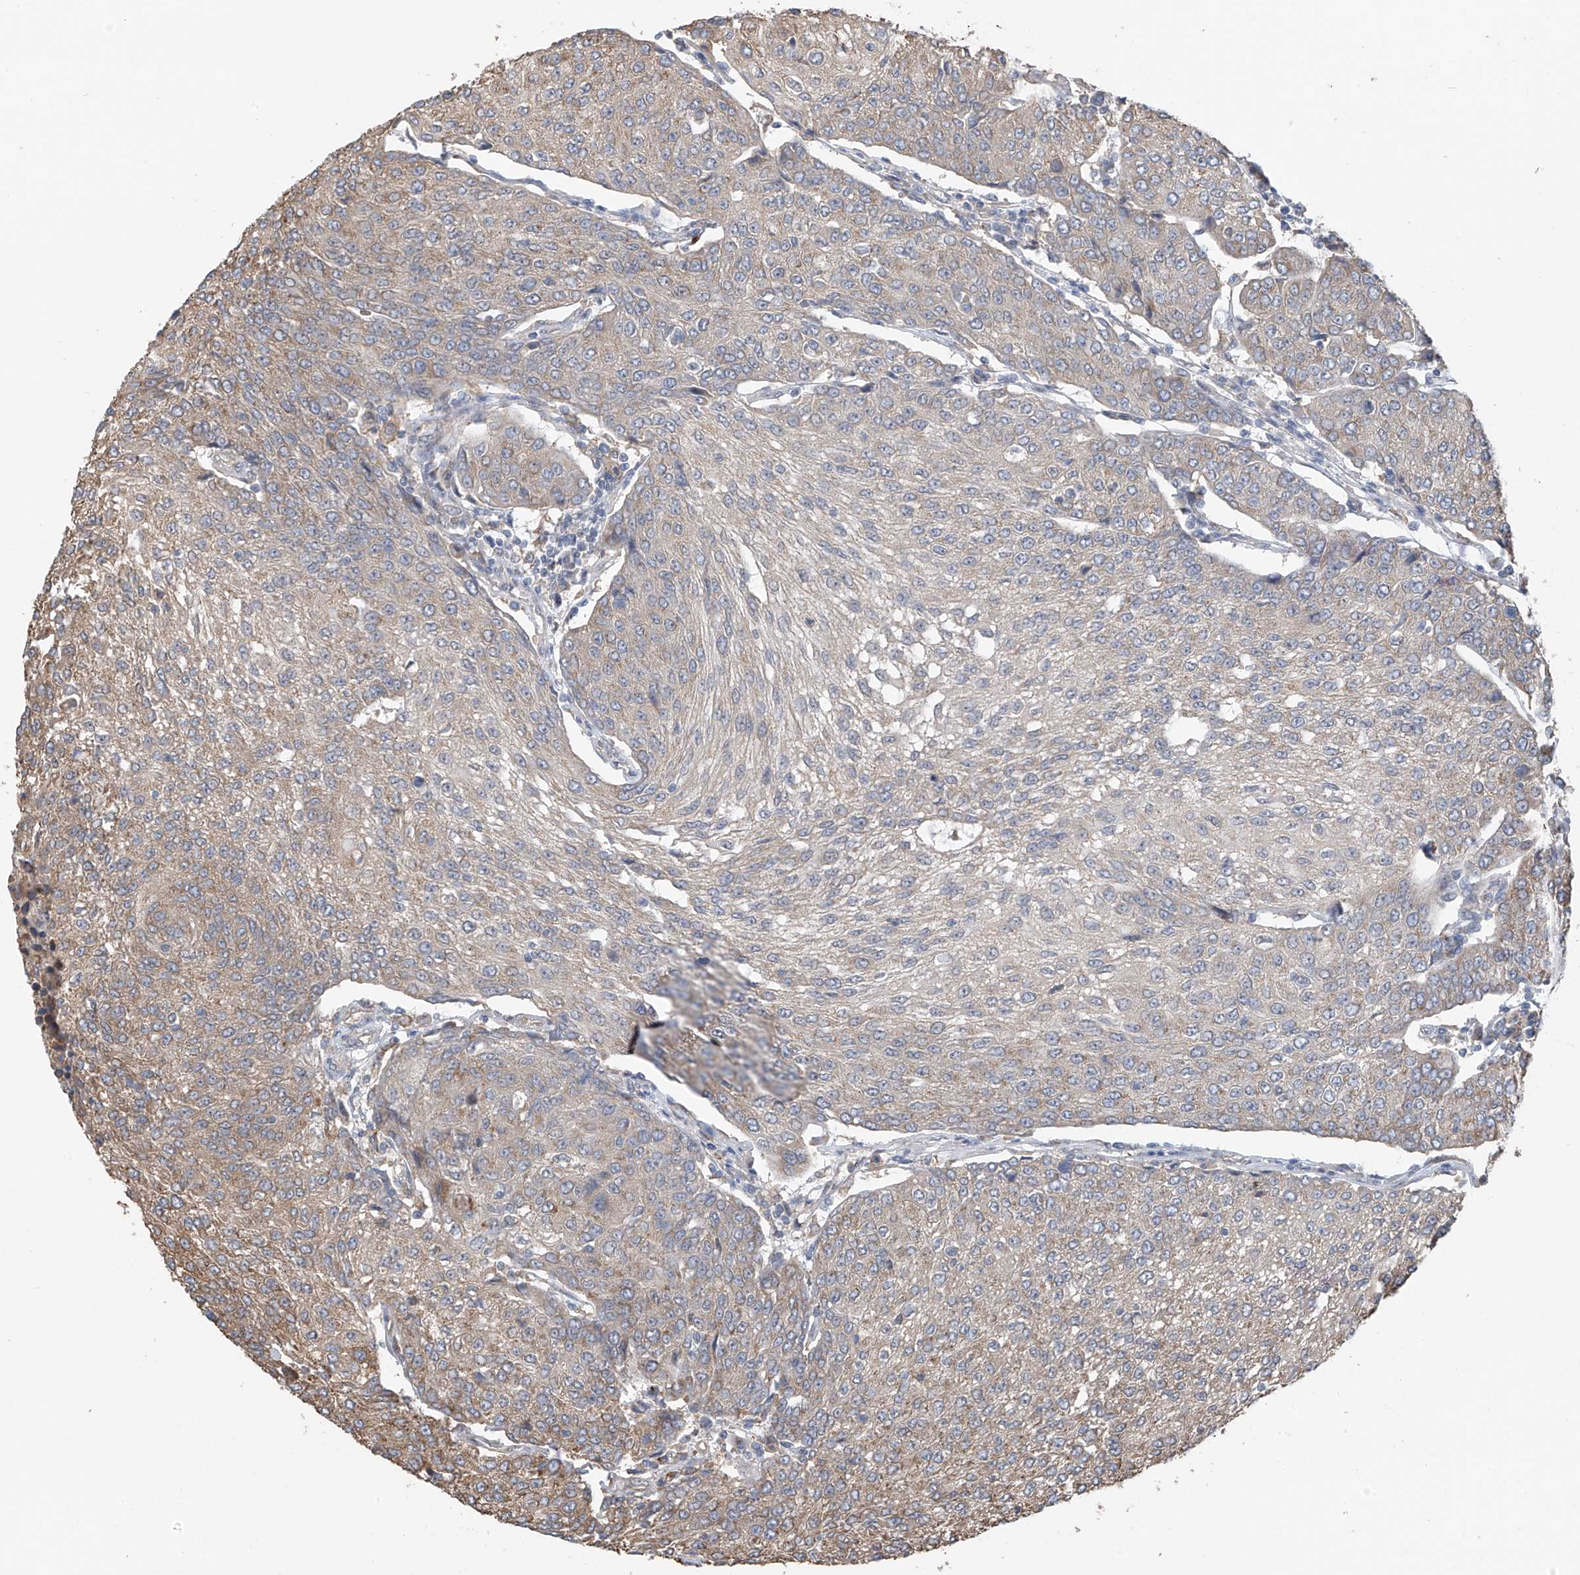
{"staining": {"intensity": "weak", "quantity": "25%-75%", "location": "cytoplasmic/membranous"}, "tissue": "urothelial cancer", "cell_type": "Tumor cells", "image_type": "cancer", "snomed": [{"axis": "morphology", "description": "Urothelial carcinoma, High grade"}, {"axis": "topography", "description": "Urinary bladder"}], "caption": "Weak cytoplasmic/membranous staining for a protein is present in about 25%-75% of tumor cells of urothelial carcinoma (high-grade) using IHC.", "gene": "ZNF189", "patient": {"sex": "female", "age": 85}}